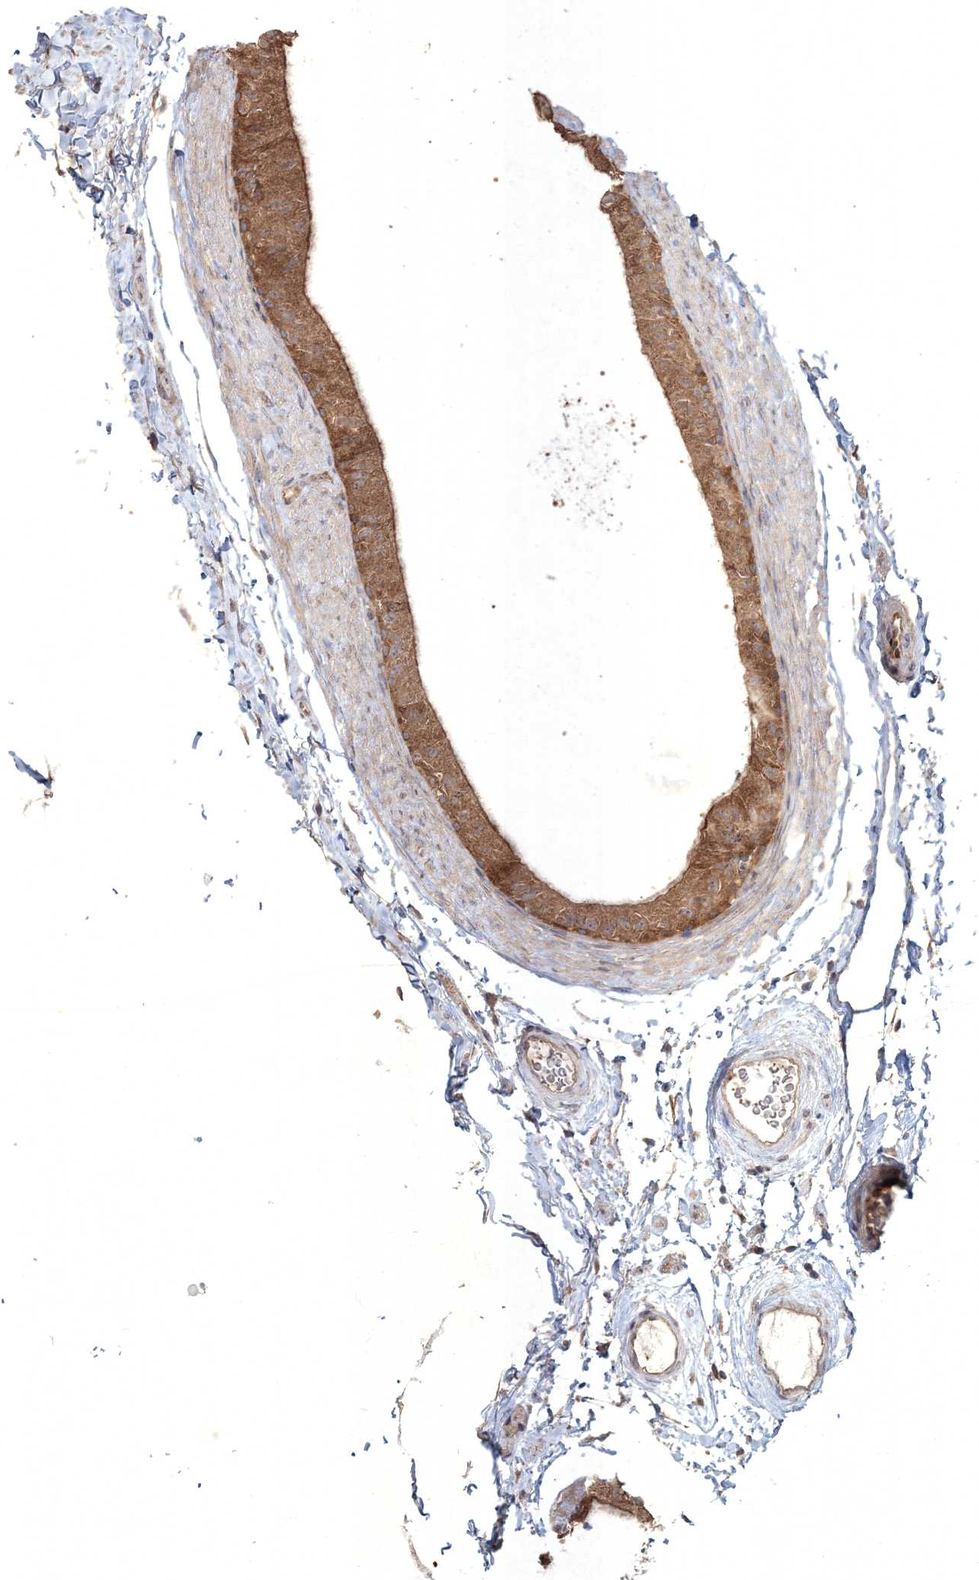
{"staining": {"intensity": "moderate", "quantity": ">75%", "location": "cytoplasmic/membranous"}, "tissue": "epididymis", "cell_type": "Glandular cells", "image_type": "normal", "snomed": [{"axis": "morphology", "description": "Normal tissue, NOS"}, {"axis": "topography", "description": "Epididymis"}], "caption": "The image displays immunohistochemical staining of normal epididymis. There is moderate cytoplasmic/membranous staining is present in approximately >75% of glandular cells. The staining is performed using DAB (3,3'-diaminobenzidine) brown chromogen to label protein expression. The nuclei are counter-stained blue using hematoxylin.", "gene": "SPRY1", "patient": {"sex": "male", "age": 49}}